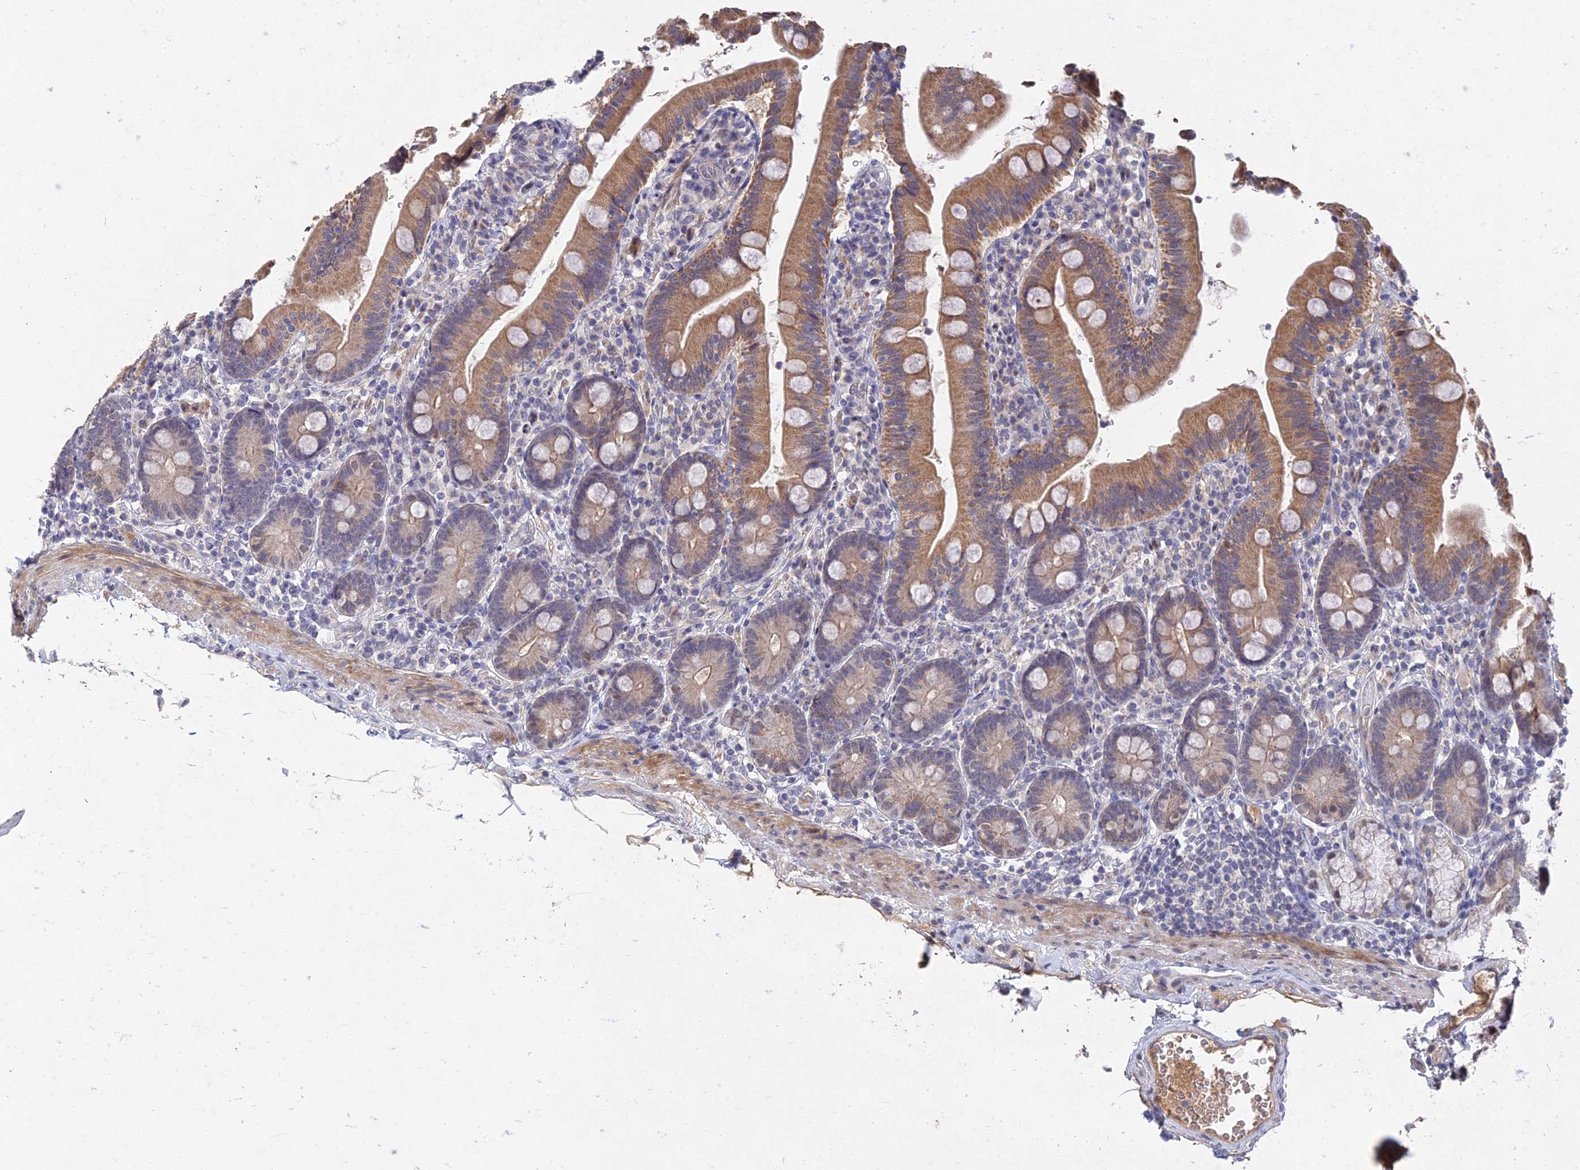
{"staining": {"intensity": "moderate", "quantity": "25%-75%", "location": "cytoplasmic/membranous"}, "tissue": "duodenum", "cell_type": "Glandular cells", "image_type": "normal", "snomed": [{"axis": "morphology", "description": "Normal tissue, NOS"}, {"axis": "topography", "description": "Duodenum"}], "caption": "Moderate cytoplasmic/membranous protein positivity is present in approximately 25%-75% of glandular cells in duodenum.", "gene": "GNA15", "patient": {"sex": "female", "age": 67}}